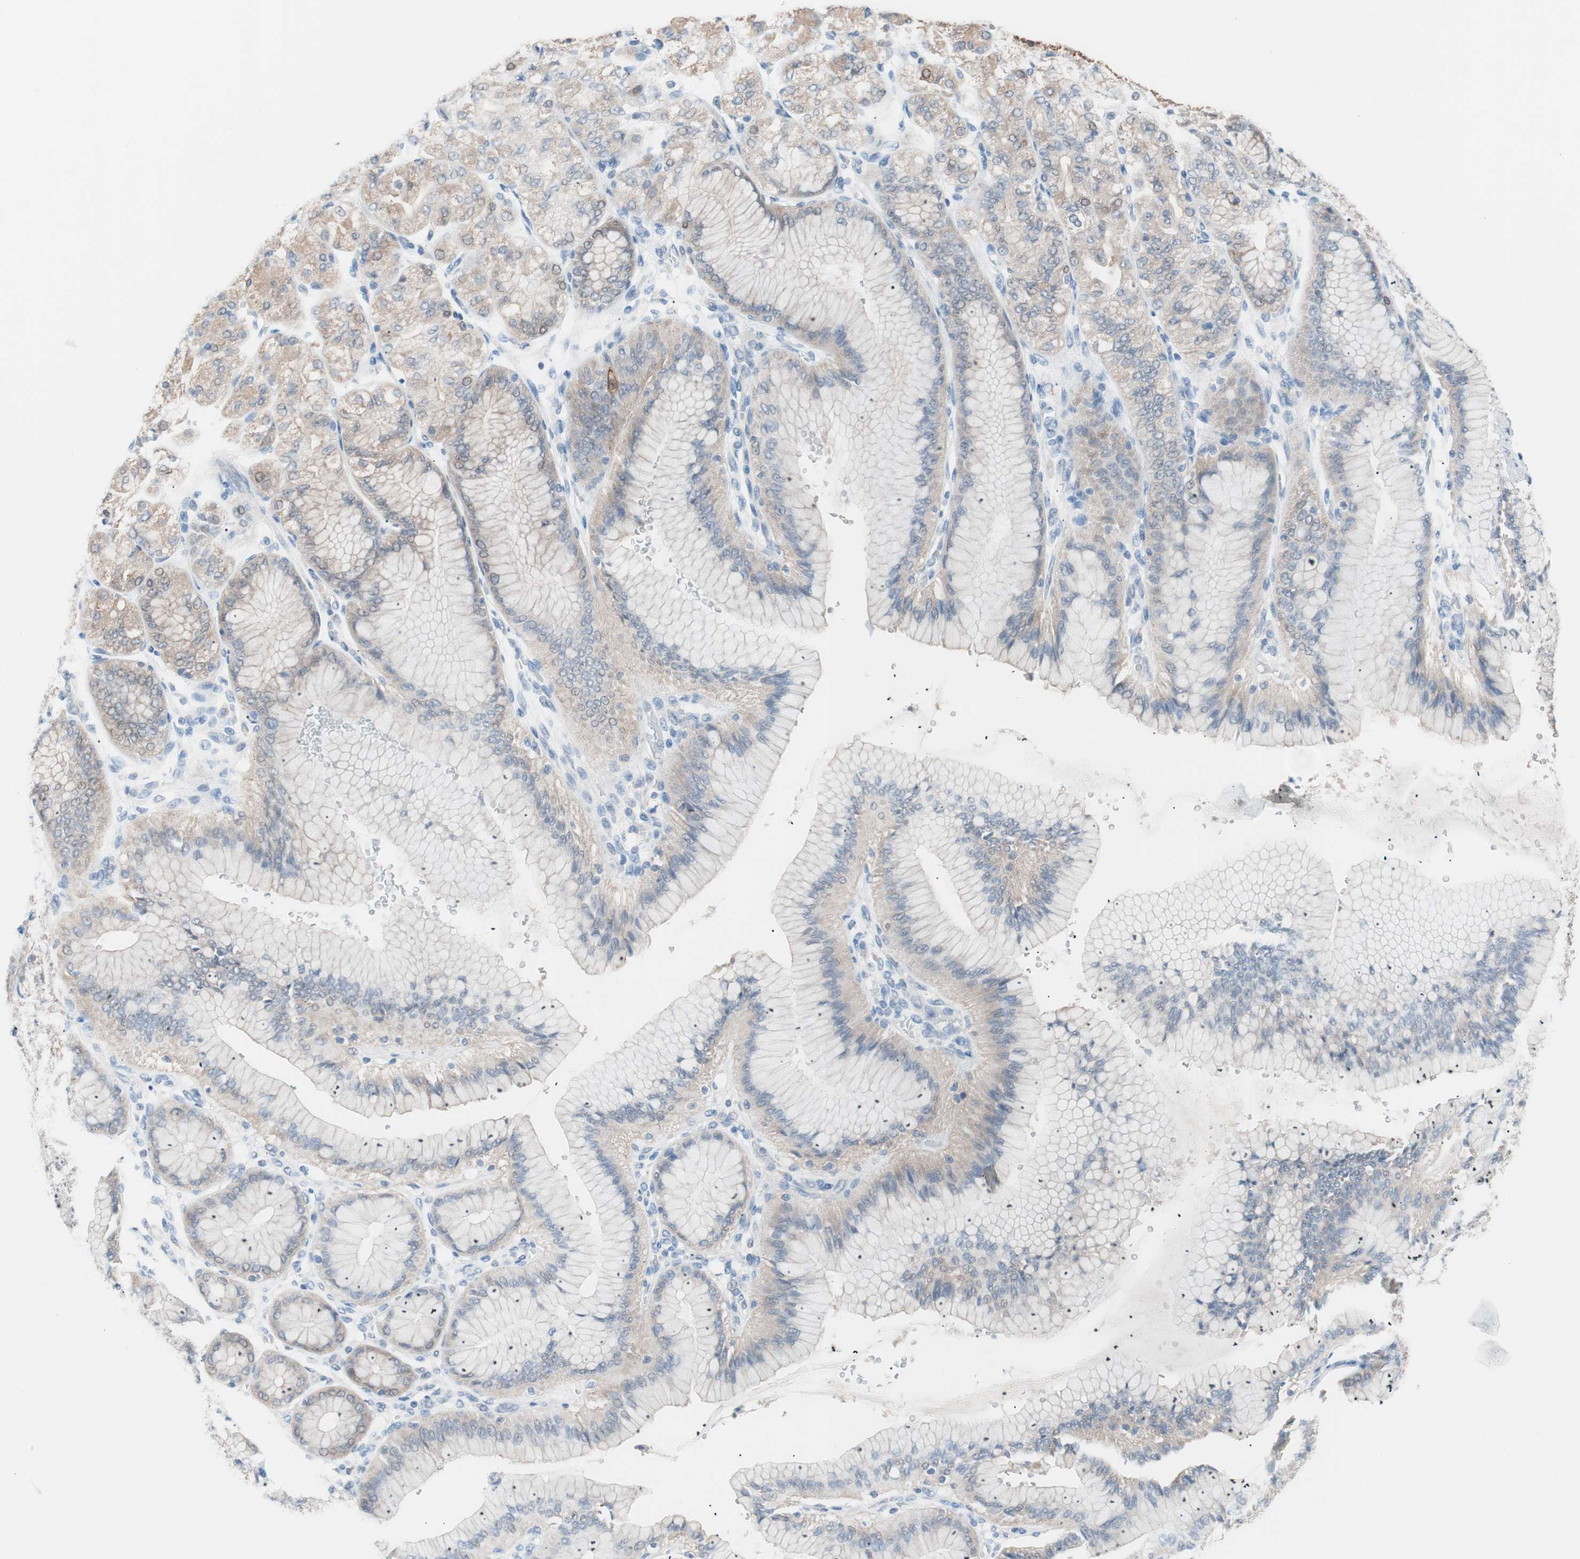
{"staining": {"intensity": "moderate", "quantity": ">75%", "location": "cytoplasmic/membranous"}, "tissue": "stomach cancer", "cell_type": "Tumor cells", "image_type": "cancer", "snomed": [{"axis": "morphology", "description": "Normal tissue, NOS"}, {"axis": "morphology", "description": "Adenocarcinoma, NOS"}, {"axis": "morphology", "description": "Adenocarcinoma, High grade"}, {"axis": "topography", "description": "Stomach, upper"}, {"axis": "topography", "description": "Stomach"}], "caption": "High-magnification brightfield microscopy of high-grade adenocarcinoma (stomach) stained with DAB (brown) and counterstained with hematoxylin (blue). tumor cells exhibit moderate cytoplasmic/membranous expression is present in approximately>75% of cells. The staining was performed using DAB, with brown indicating positive protein expression. Nuclei are stained blue with hematoxylin.", "gene": "VIL1", "patient": {"sex": "female", "age": 65}}